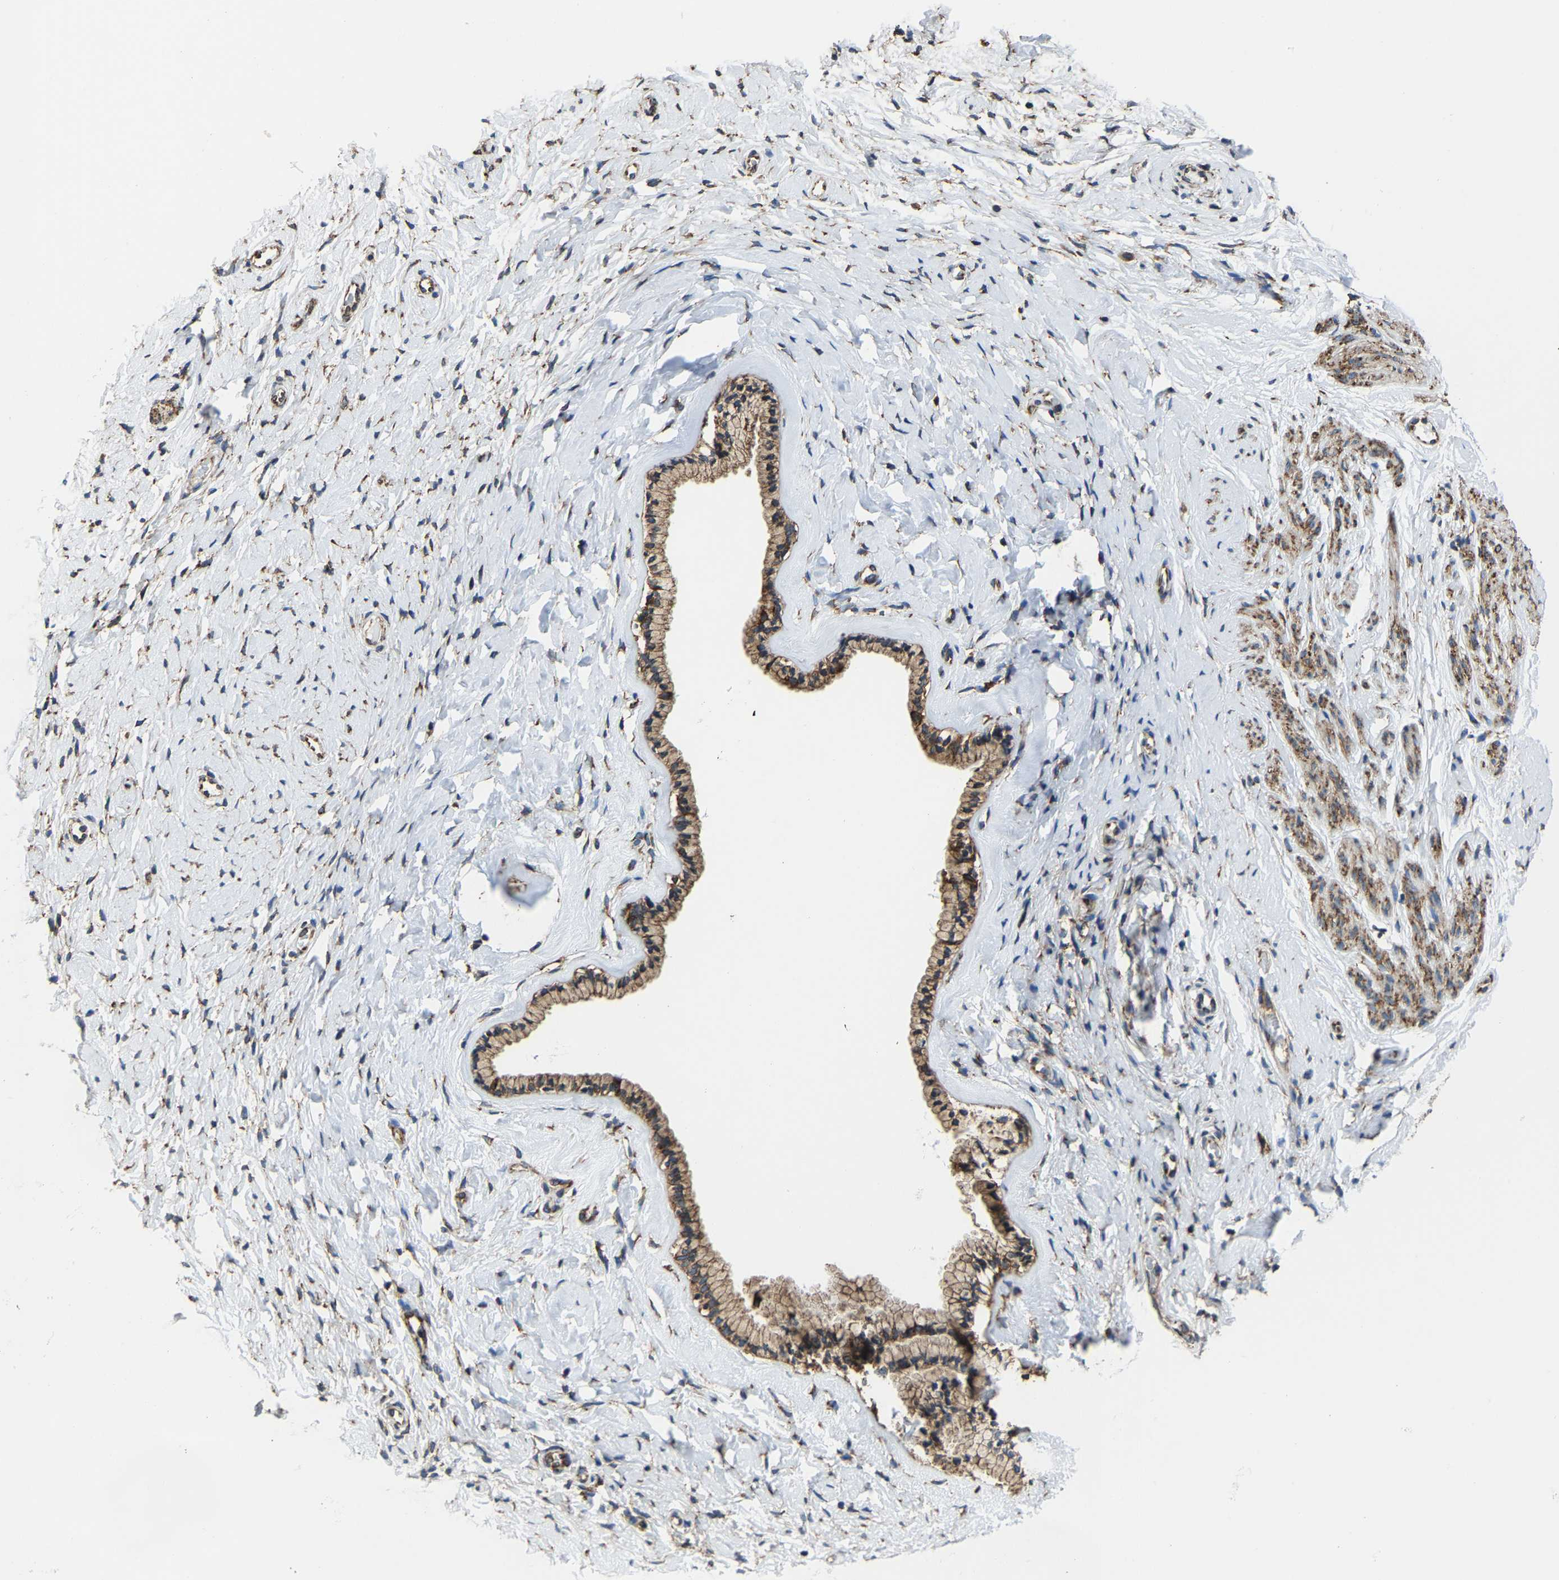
{"staining": {"intensity": "moderate", "quantity": ">75%", "location": "cytoplasmic/membranous"}, "tissue": "cervix", "cell_type": "Glandular cells", "image_type": "normal", "snomed": [{"axis": "morphology", "description": "Normal tissue, NOS"}, {"axis": "topography", "description": "Cervix"}], "caption": "A high-resolution histopathology image shows IHC staining of normal cervix, which exhibits moderate cytoplasmic/membranous positivity in about >75% of glandular cells.", "gene": "G3BP2", "patient": {"sex": "female", "age": 72}}